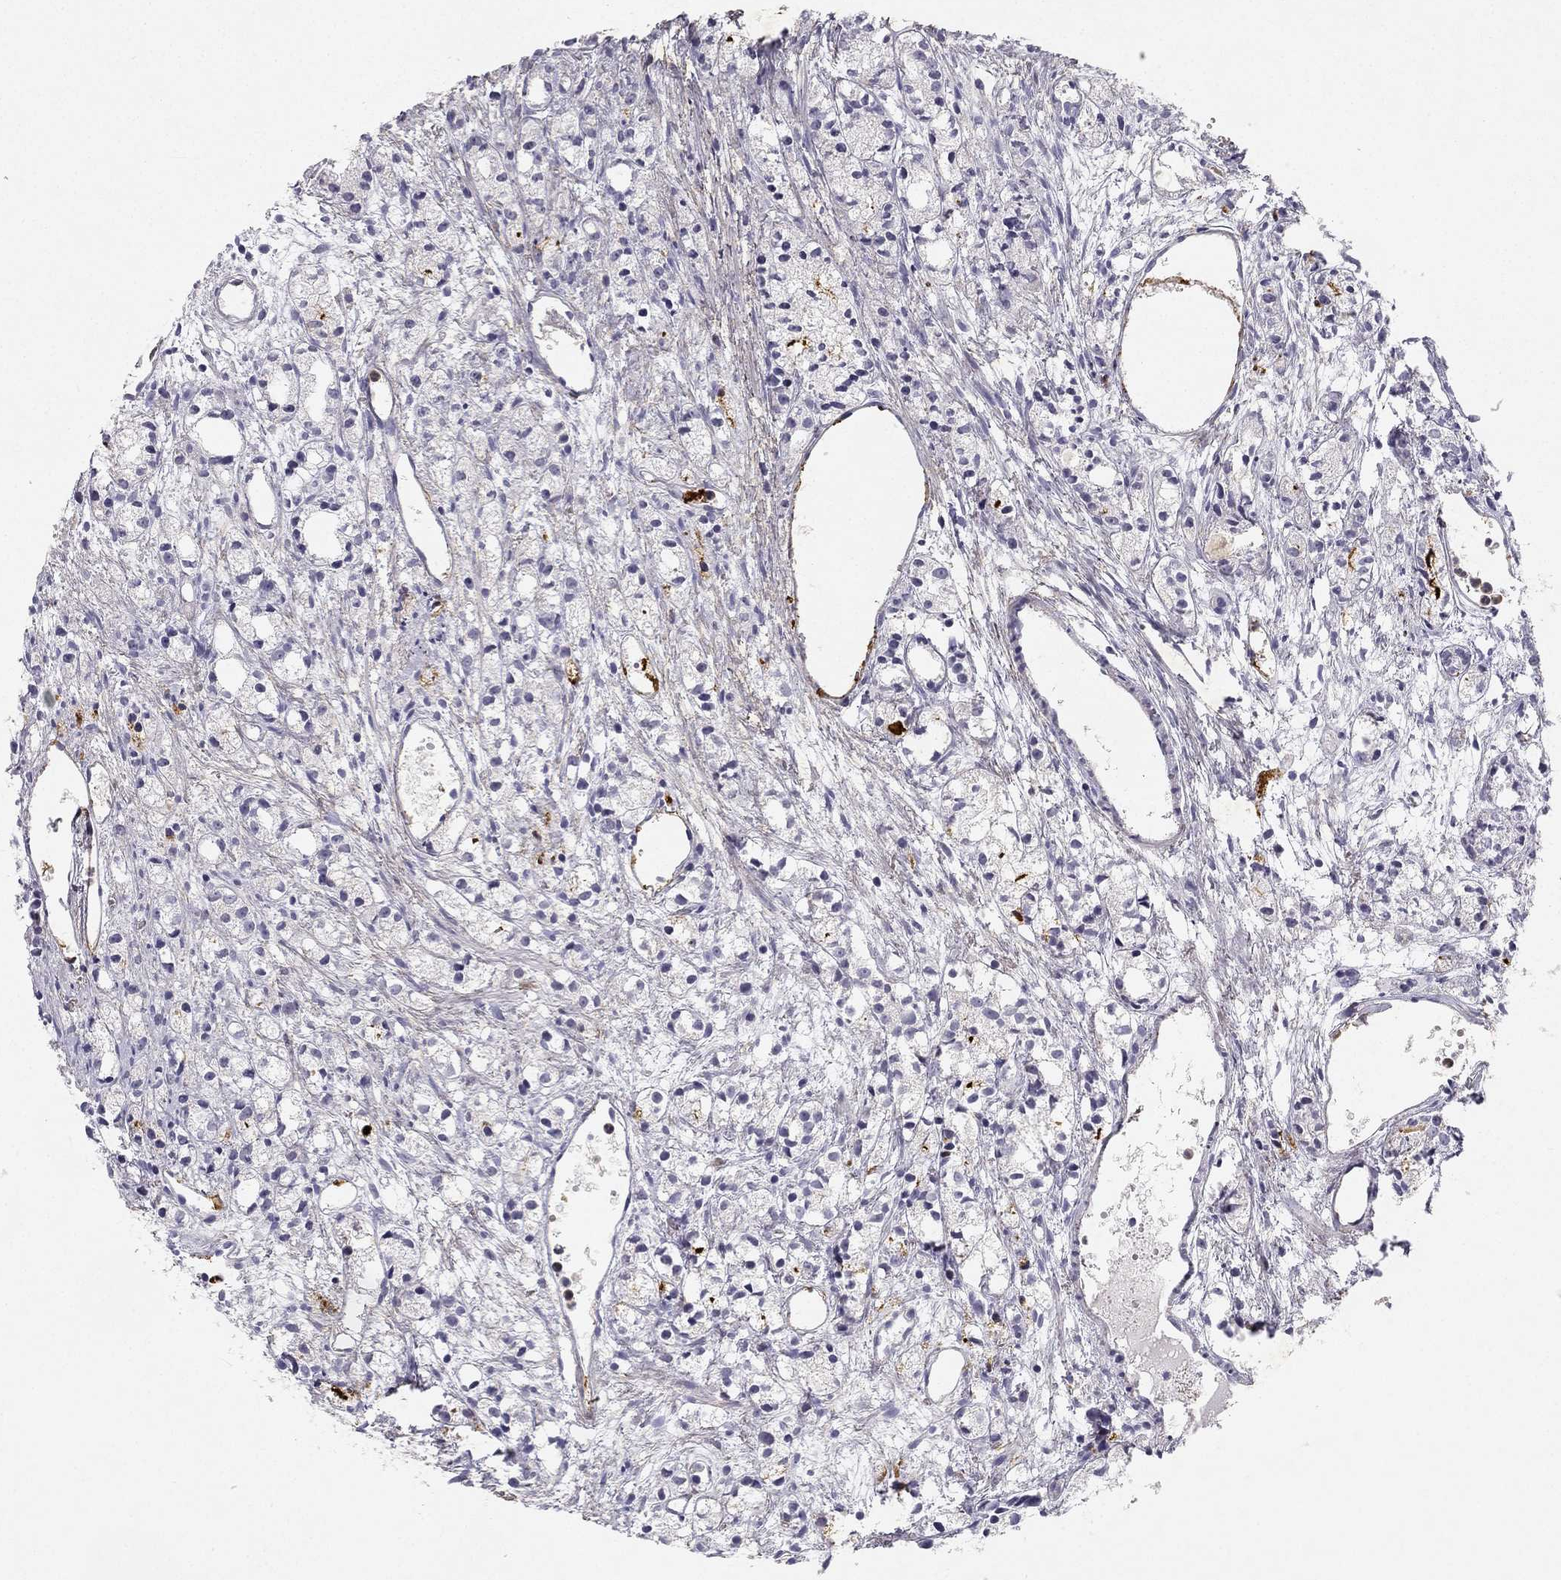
{"staining": {"intensity": "negative", "quantity": "none", "location": "none"}, "tissue": "prostate cancer", "cell_type": "Tumor cells", "image_type": "cancer", "snomed": [{"axis": "morphology", "description": "Adenocarcinoma, Medium grade"}, {"axis": "topography", "description": "Prostate"}], "caption": "Immunohistochemical staining of human prostate cancer (adenocarcinoma (medium-grade)) demonstrates no significant positivity in tumor cells. The staining is performed using DAB brown chromogen with nuclei counter-stained in using hematoxylin.", "gene": "SLC6A4", "patient": {"sex": "male", "age": 74}}